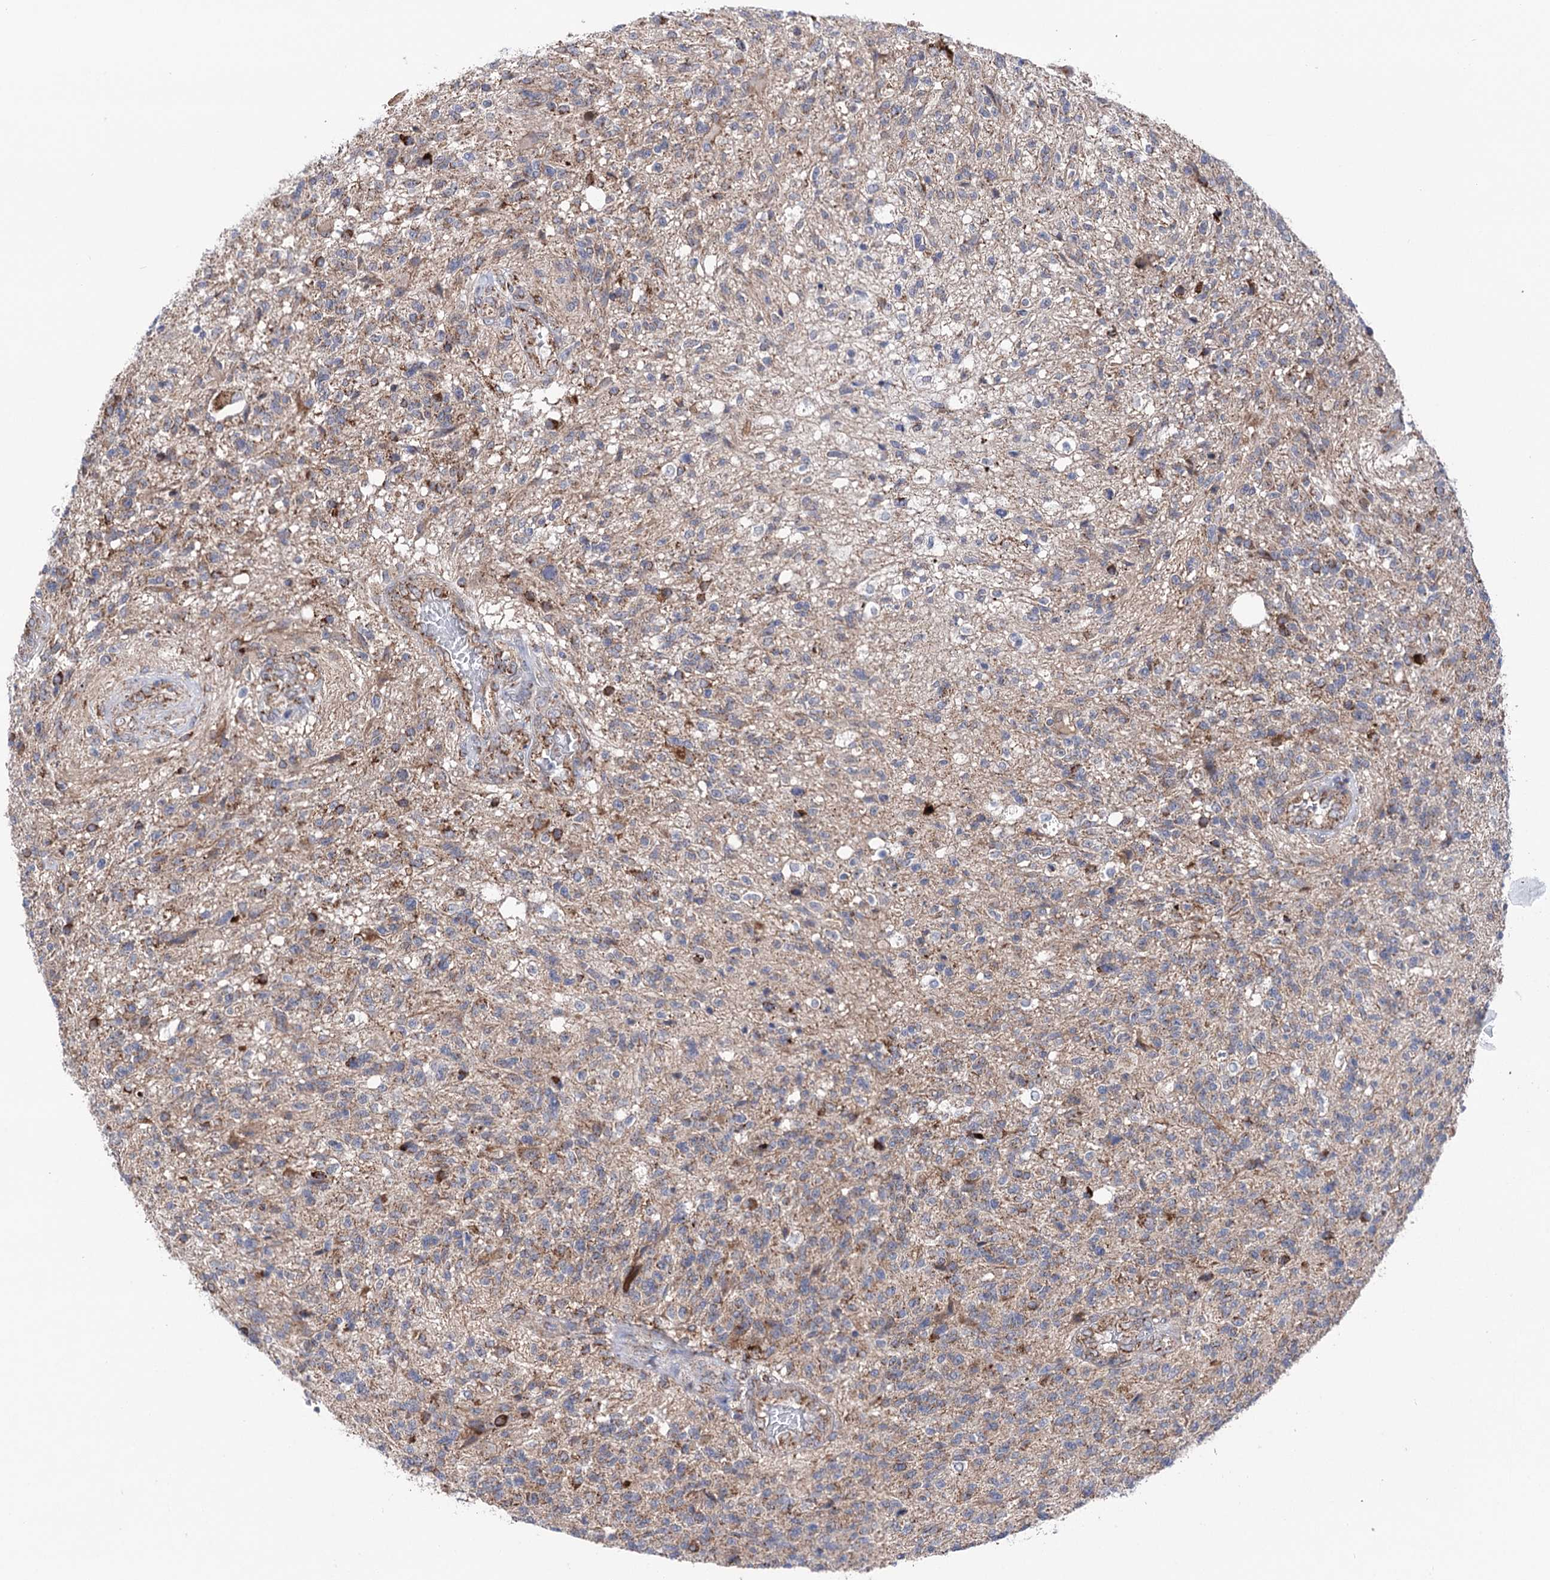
{"staining": {"intensity": "strong", "quantity": "<25%", "location": "cytoplasmic/membranous"}, "tissue": "glioma", "cell_type": "Tumor cells", "image_type": "cancer", "snomed": [{"axis": "morphology", "description": "Glioma, malignant, High grade"}, {"axis": "topography", "description": "Brain"}], "caption": "The image demonstrates a brown stain indicating the presence of a protein in the cytoplasmic/membranous of tumor cells in malignant high-grade glioma.", "gene": "SUCLA2", "patient": {"sex": "male", "age": 56}}